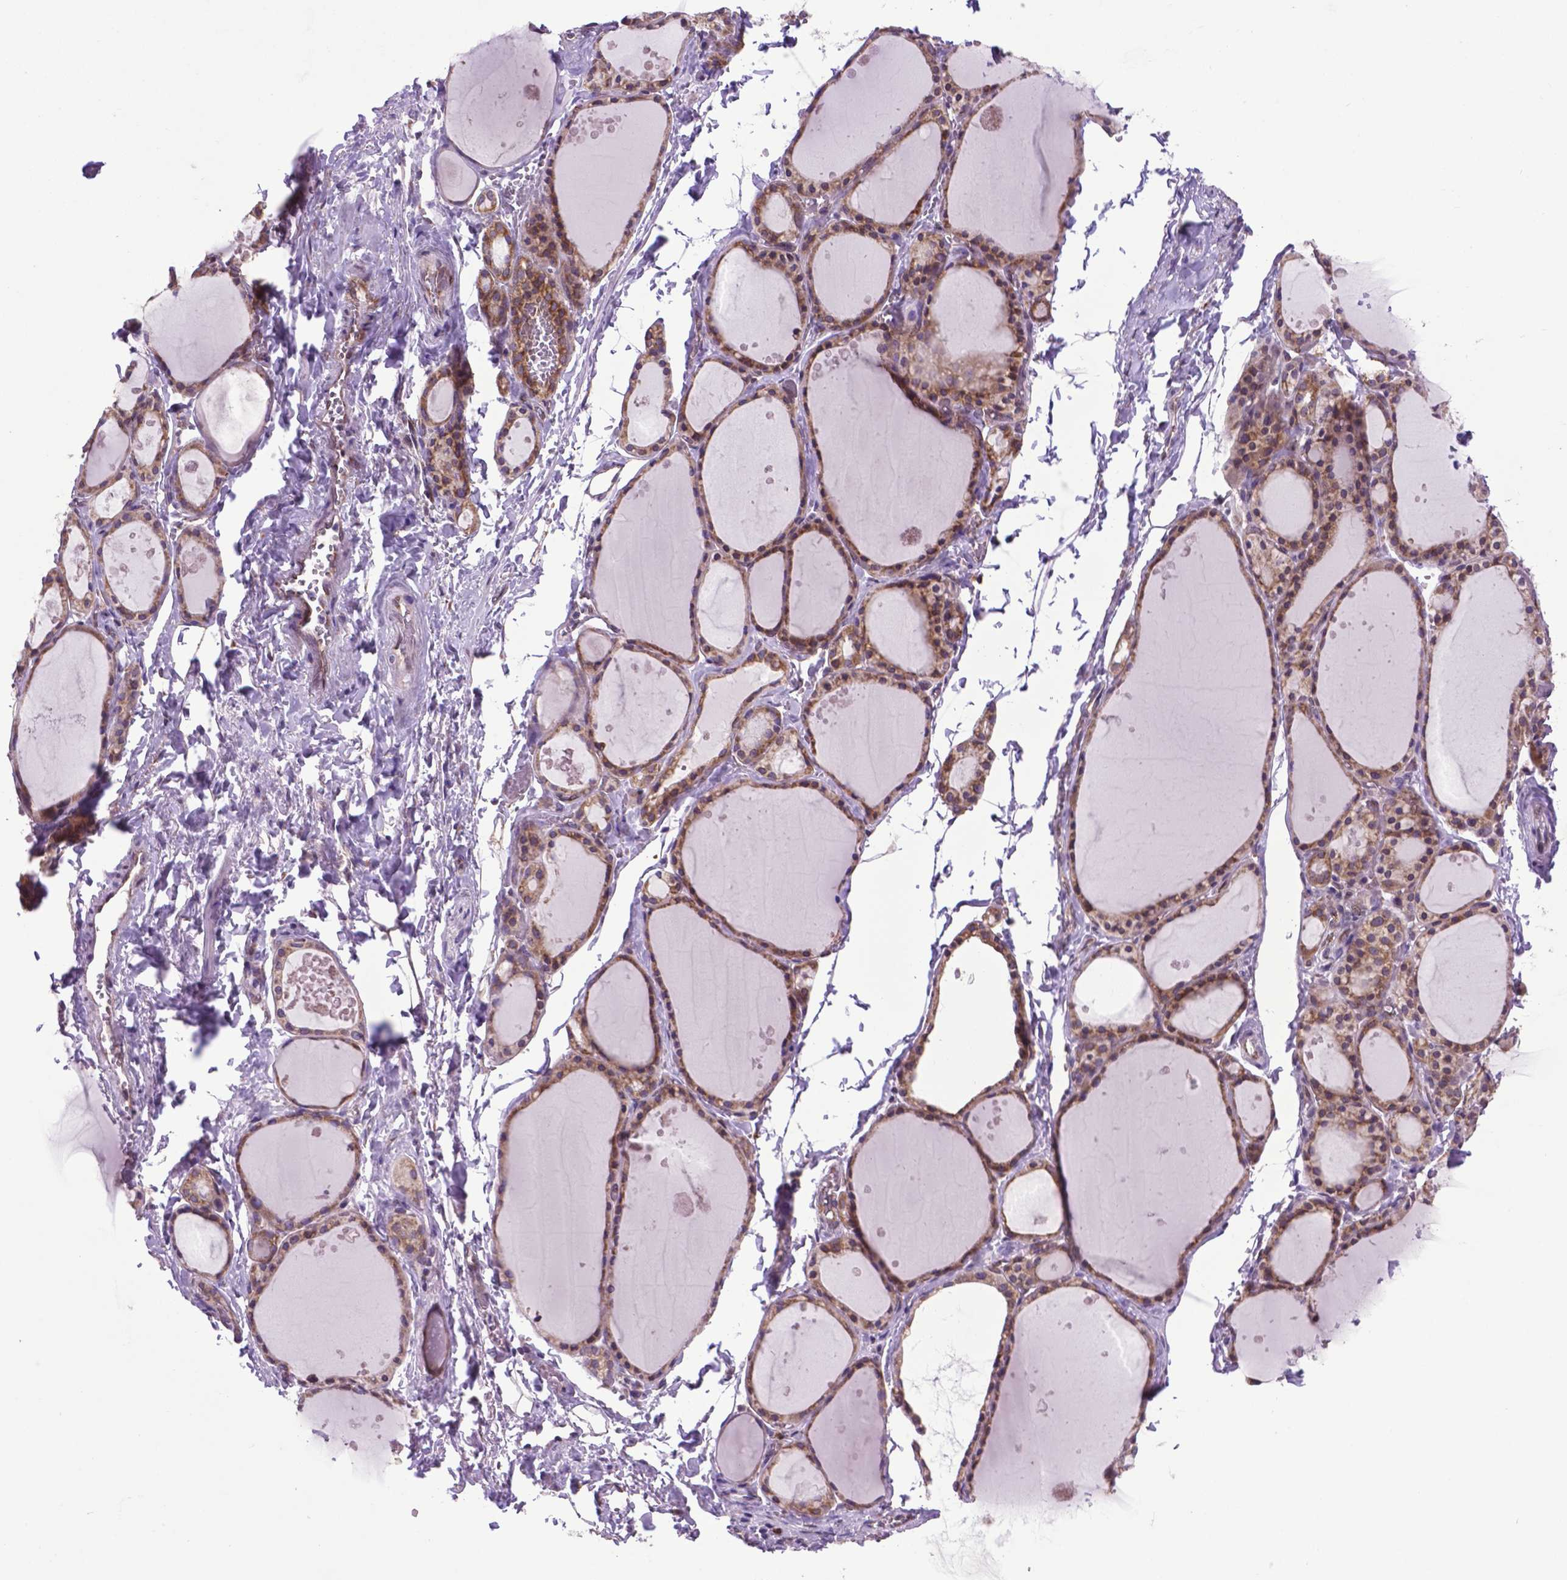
{"staining": {"intensity": "moderate", "quantity": ">75%", "location": "cytoplasmic/membranous"}, "tissue": "thyroid gland", "cell_type": "Glandular cells", "image_type": "normal", "snomed": [{"axis": "morphology", "description": "Normal tissue, NOS"}, {"axis": "topography", "description": "Thyroid gland"}], "caption": "Protein expression analysis of normal human thyroid gland reveals moderate cytoplasmic/membranous positivity in approximately >75% of glandular cells.", "gene": "ENSG00000269590", "patient": {"sex": "male", "age": 68}}